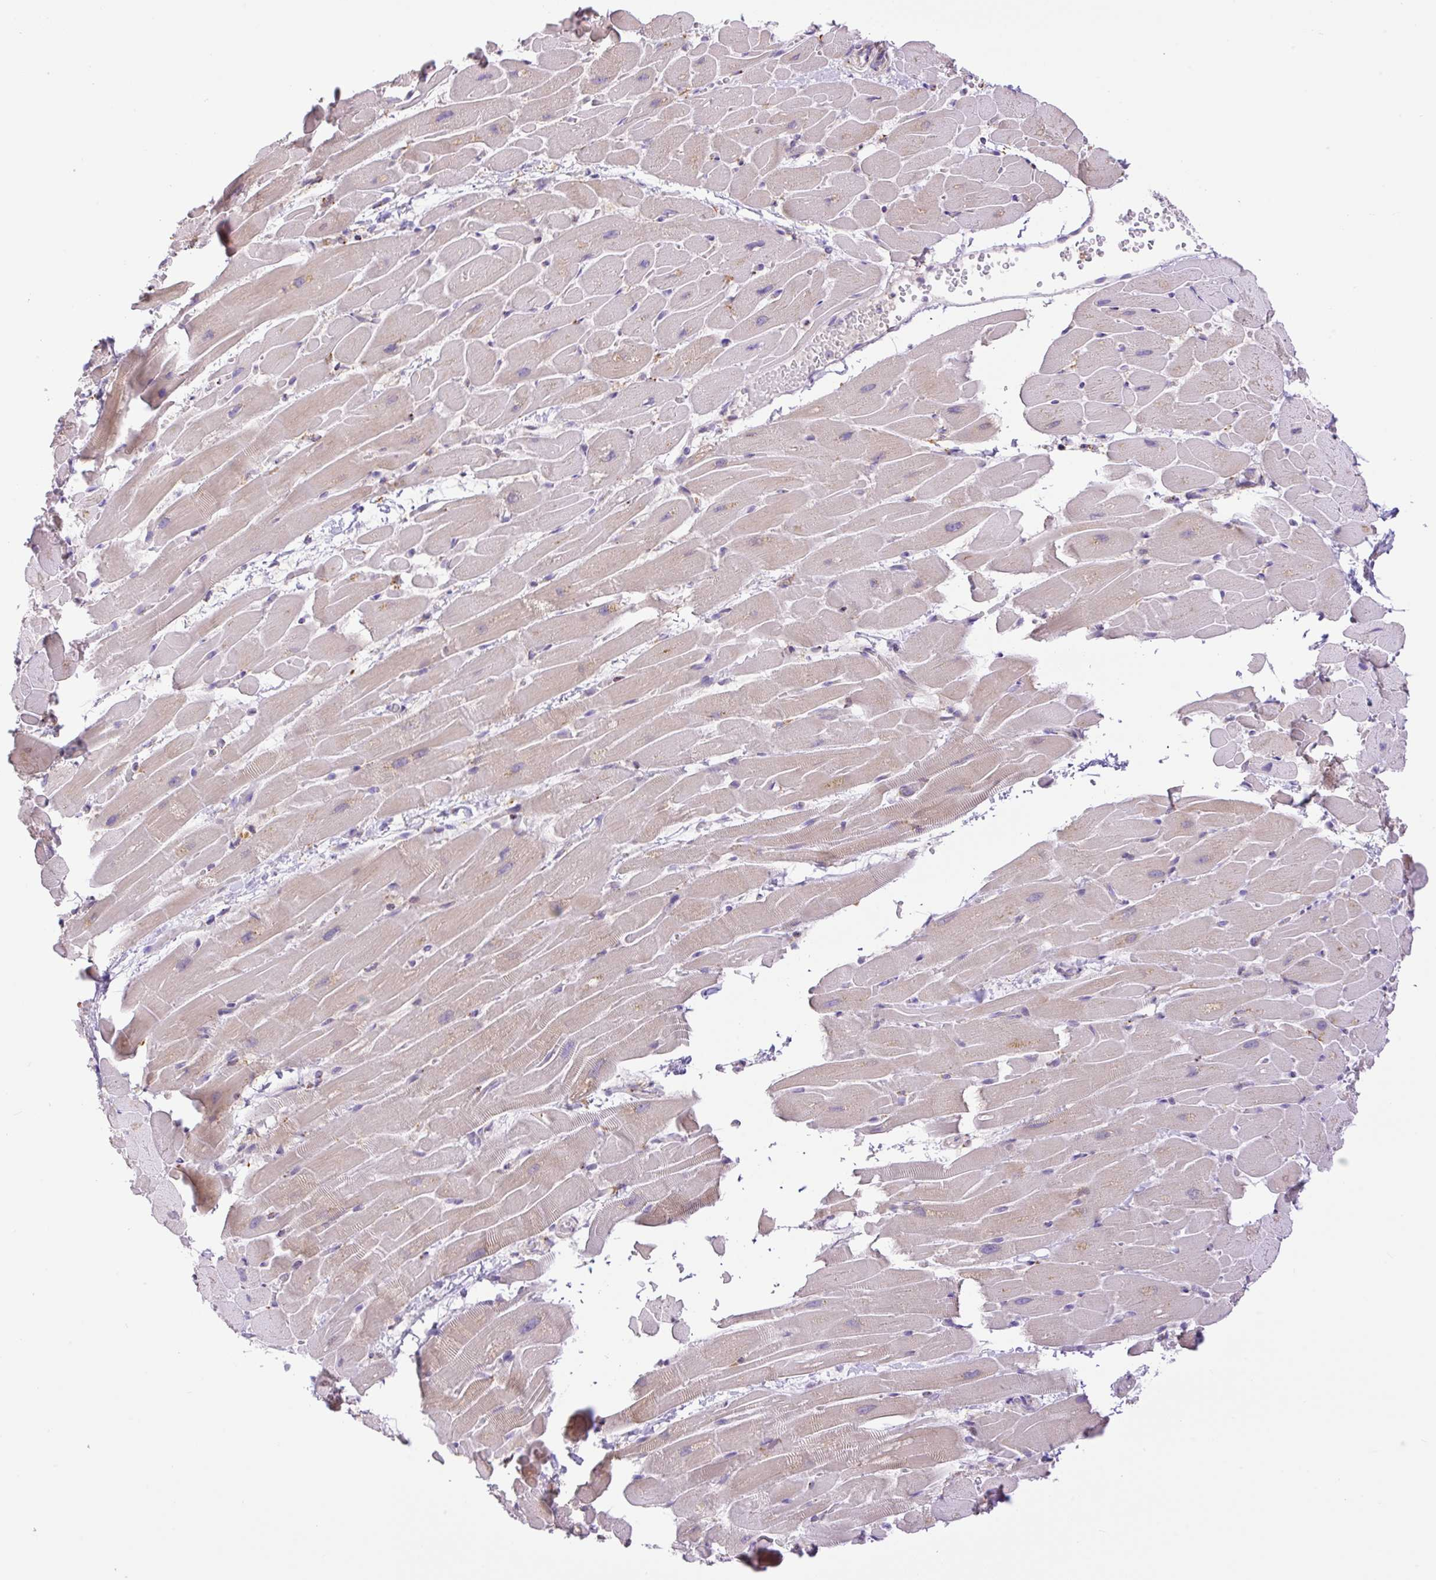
{"staining": {"intensity": "weak", "quantity": "25%-75%", "location": "cytoplasmic/membranous"}, "tissue": "heart muscle", "cell_type": "Cardiomyocytes", "image_type": "normal", "snomed": [{"axis": "morphology", "description": "Normal tissue, NOS"}, {"axis": "topography", "description": "Heart"}], "caption": "The micrograph exhibits staining of normal heart muscle, revealing weak cytoplasmic/membranous protein positivity (brown color) within cardiomyocytes. (IHC, brightfield microscopy, high magnification).", "gene": "POFUT1", "patient": {"sex": "male", "age": 37}}